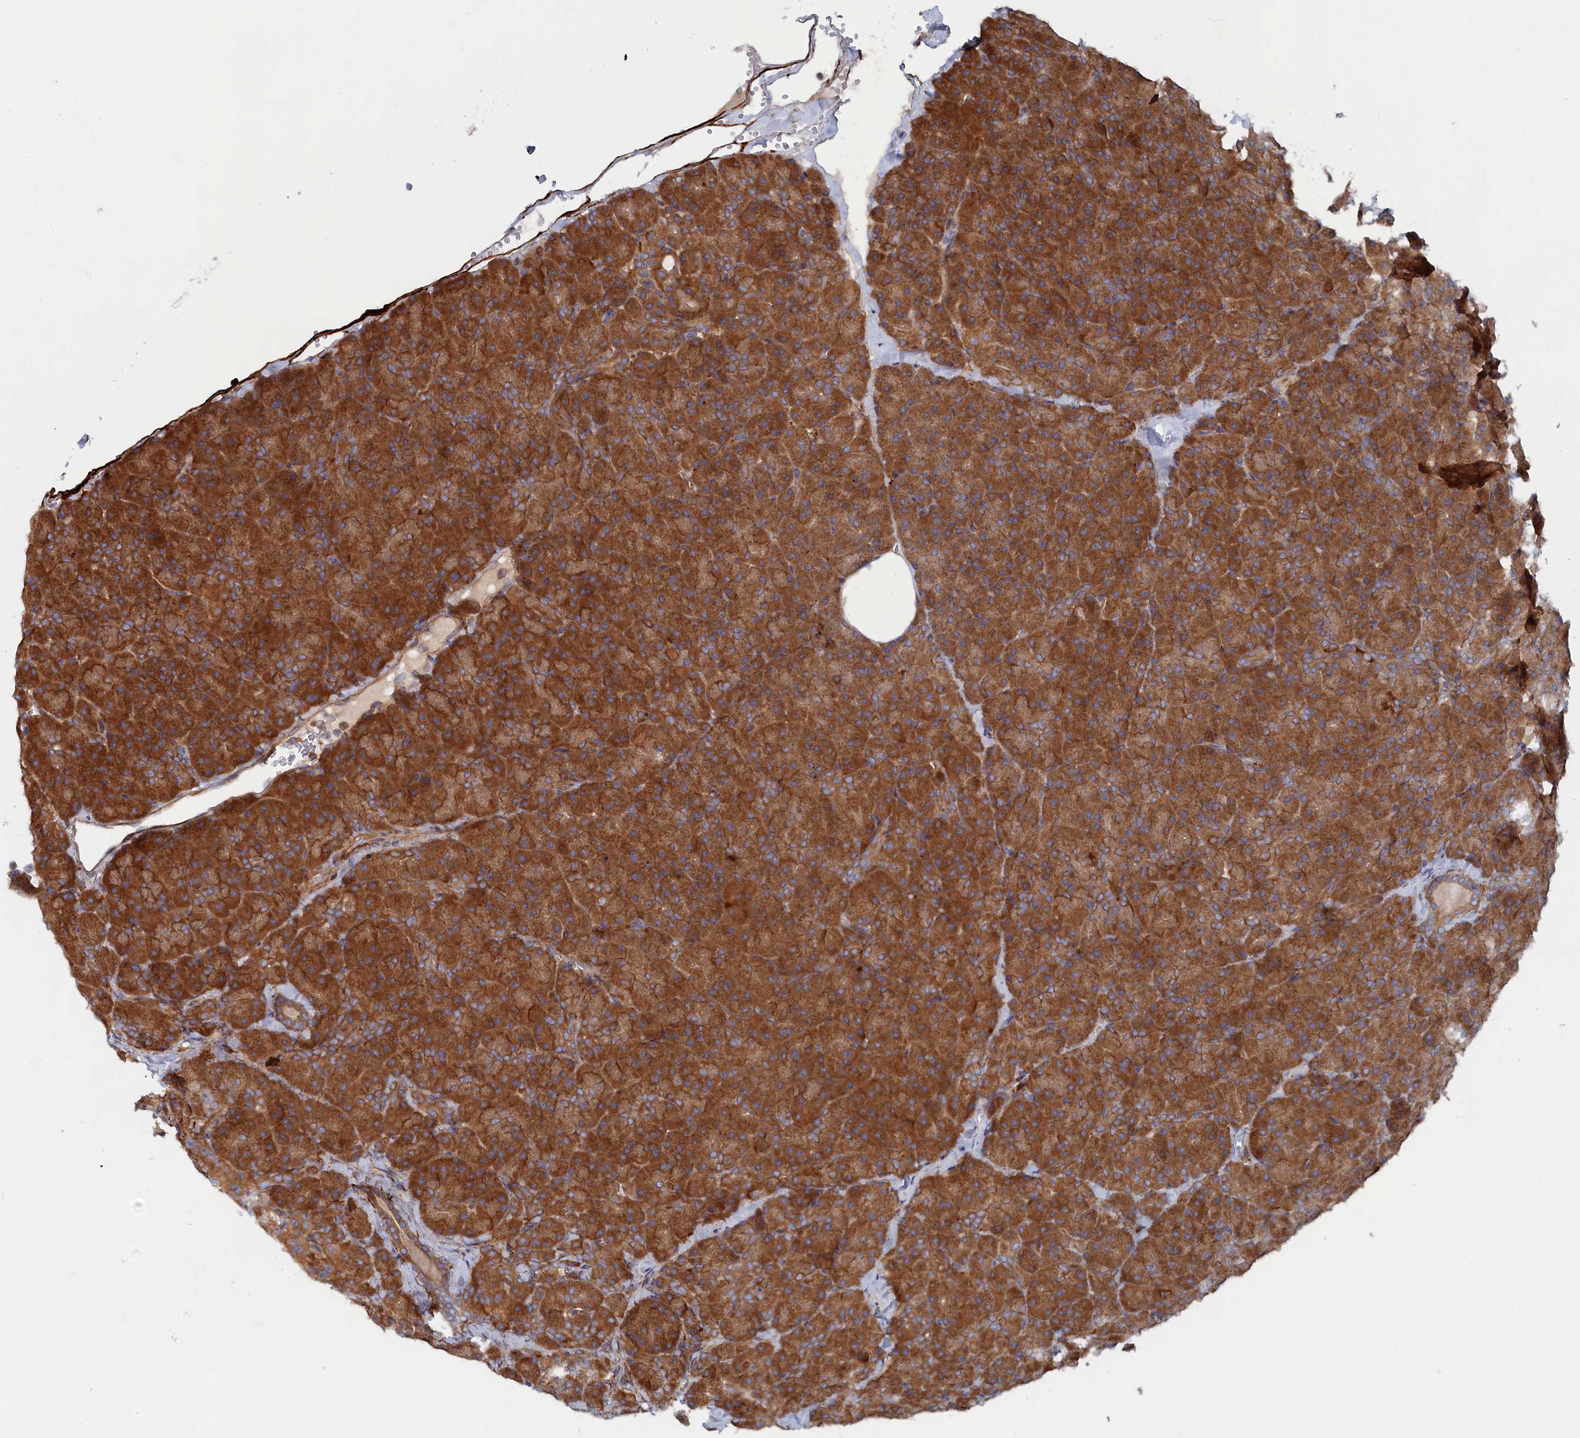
{"staining": {"intensity": "strong", "quantity": ">75%", "location": "cytoplasmic/membranous"}, "tissue": "pancreas", "cell_type": "Exocrine glandular cells", "image_type": "normal", "snomed": [{"axis": "morphology", "description": "Normal tissue, NOS"}, {"axis": "topography", "description": "Pancreas"}], "caption": "A histopathology image of pancreas stained for a protein demonstrates strong cytoplasmic/membranous brown staining in exocrine glandular cells.", "gene": "TMEM196", "patient": {"sex": "male", "age": 36}}